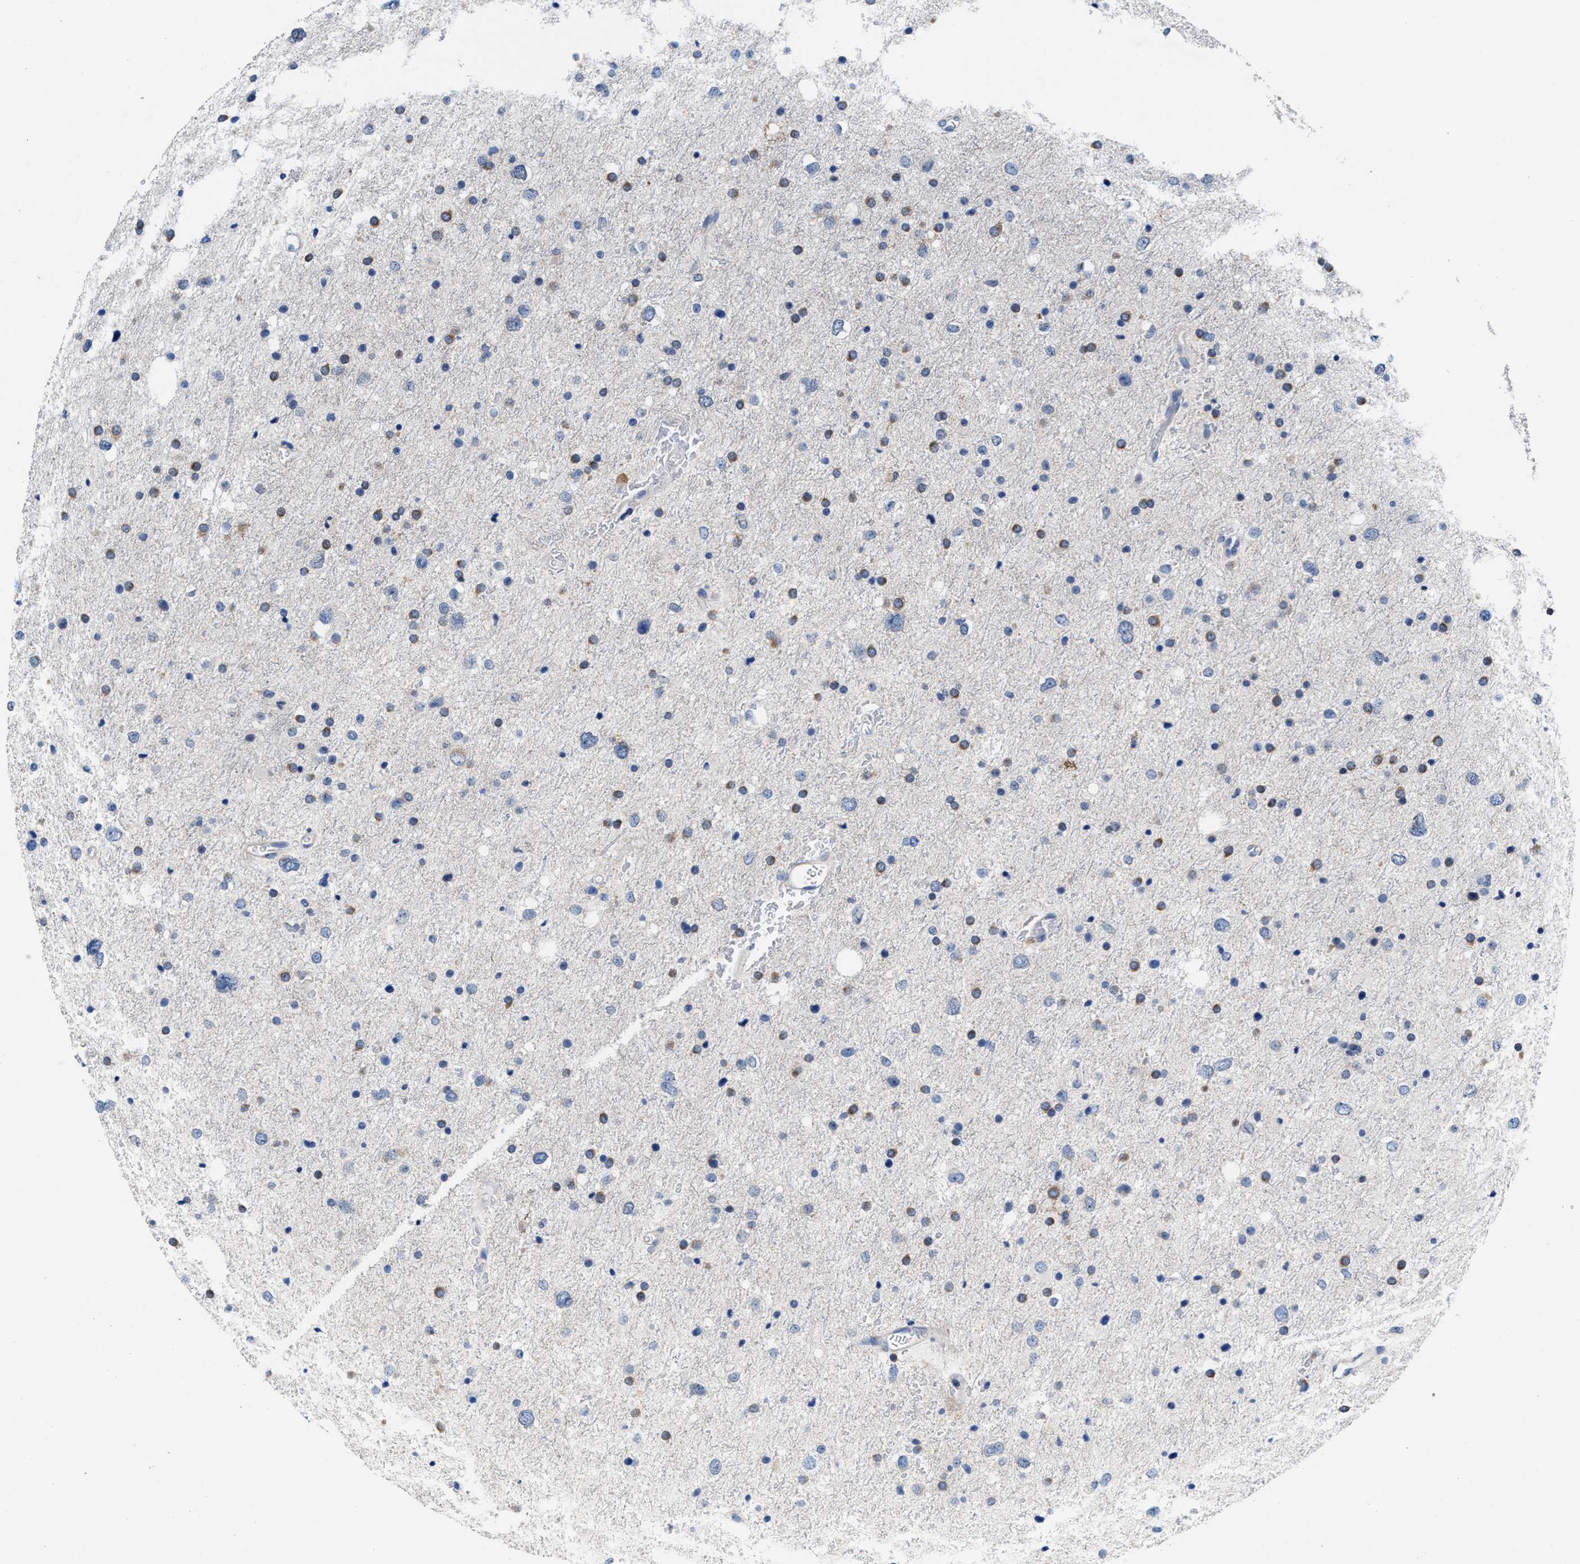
{"staining": {"intensity": "moderate", "quantity": "<25%", "location": "cytoplasmic/membranous"}, "tissue": "glioma", "cell_type": "Tumor cells", "image_type": "cancer", "snomed": [{"axis": "morphology", "description": "Glioma, malignant, Low grade"}, {"axis": "topography", "description": "Brain"}], "caption": "Immunohistochemistry (IHC) staining of glioma, which reveals low levels of moderate cytoplasmic/membranous positivity in approximately <25% of tumor cells indicating moderate cytoplasmic/membranous protein expression. The staining was performed using DAB (3,3'-diaminobenzidine) (brown) for protein detection and nuclei were counterstained in hematoxylin (blue).", "gene": "MYH3", "patient": {"sex": "female", "age": 37}}